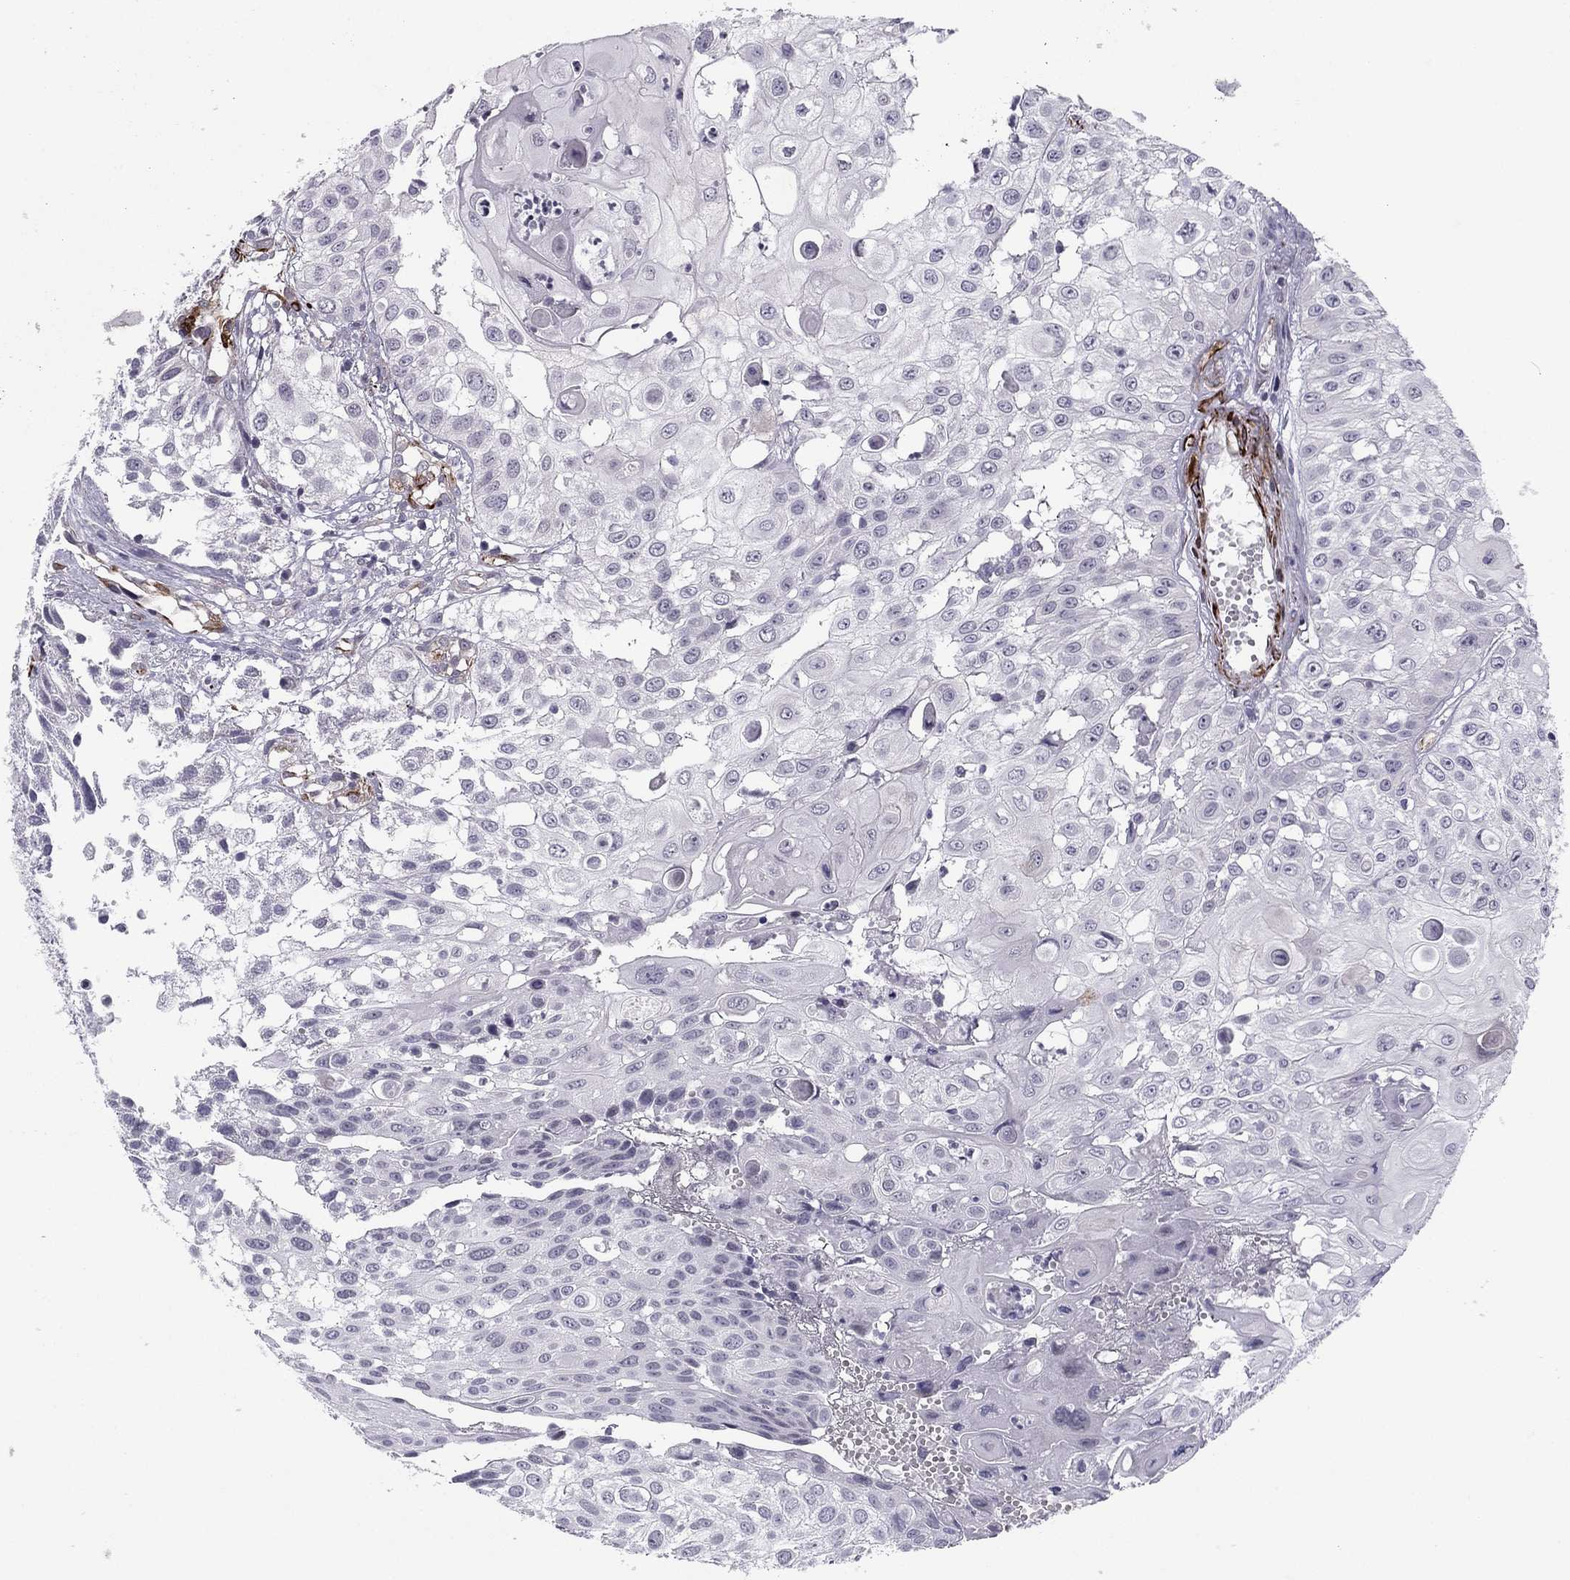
{"staining": {"intensity": "negative", "quantity": "none", "location": "none"}, "tissue": "urothelial cancer", "cell_type": "Tumor cells", "image_type": "cancer", "snomed": [{"axis": "morphology", "description": "Urothelial carcinoma, High grade"}, {"axis": "topography", "description": "Urinary bladder"}], "caption": "This is a micrograph of IHC staining of urothelial carcinoma (high-grade), which shows no expression in tumor cells.", "gene": "ANKS4B", "patient": {"sex": "female", "age": 79}}